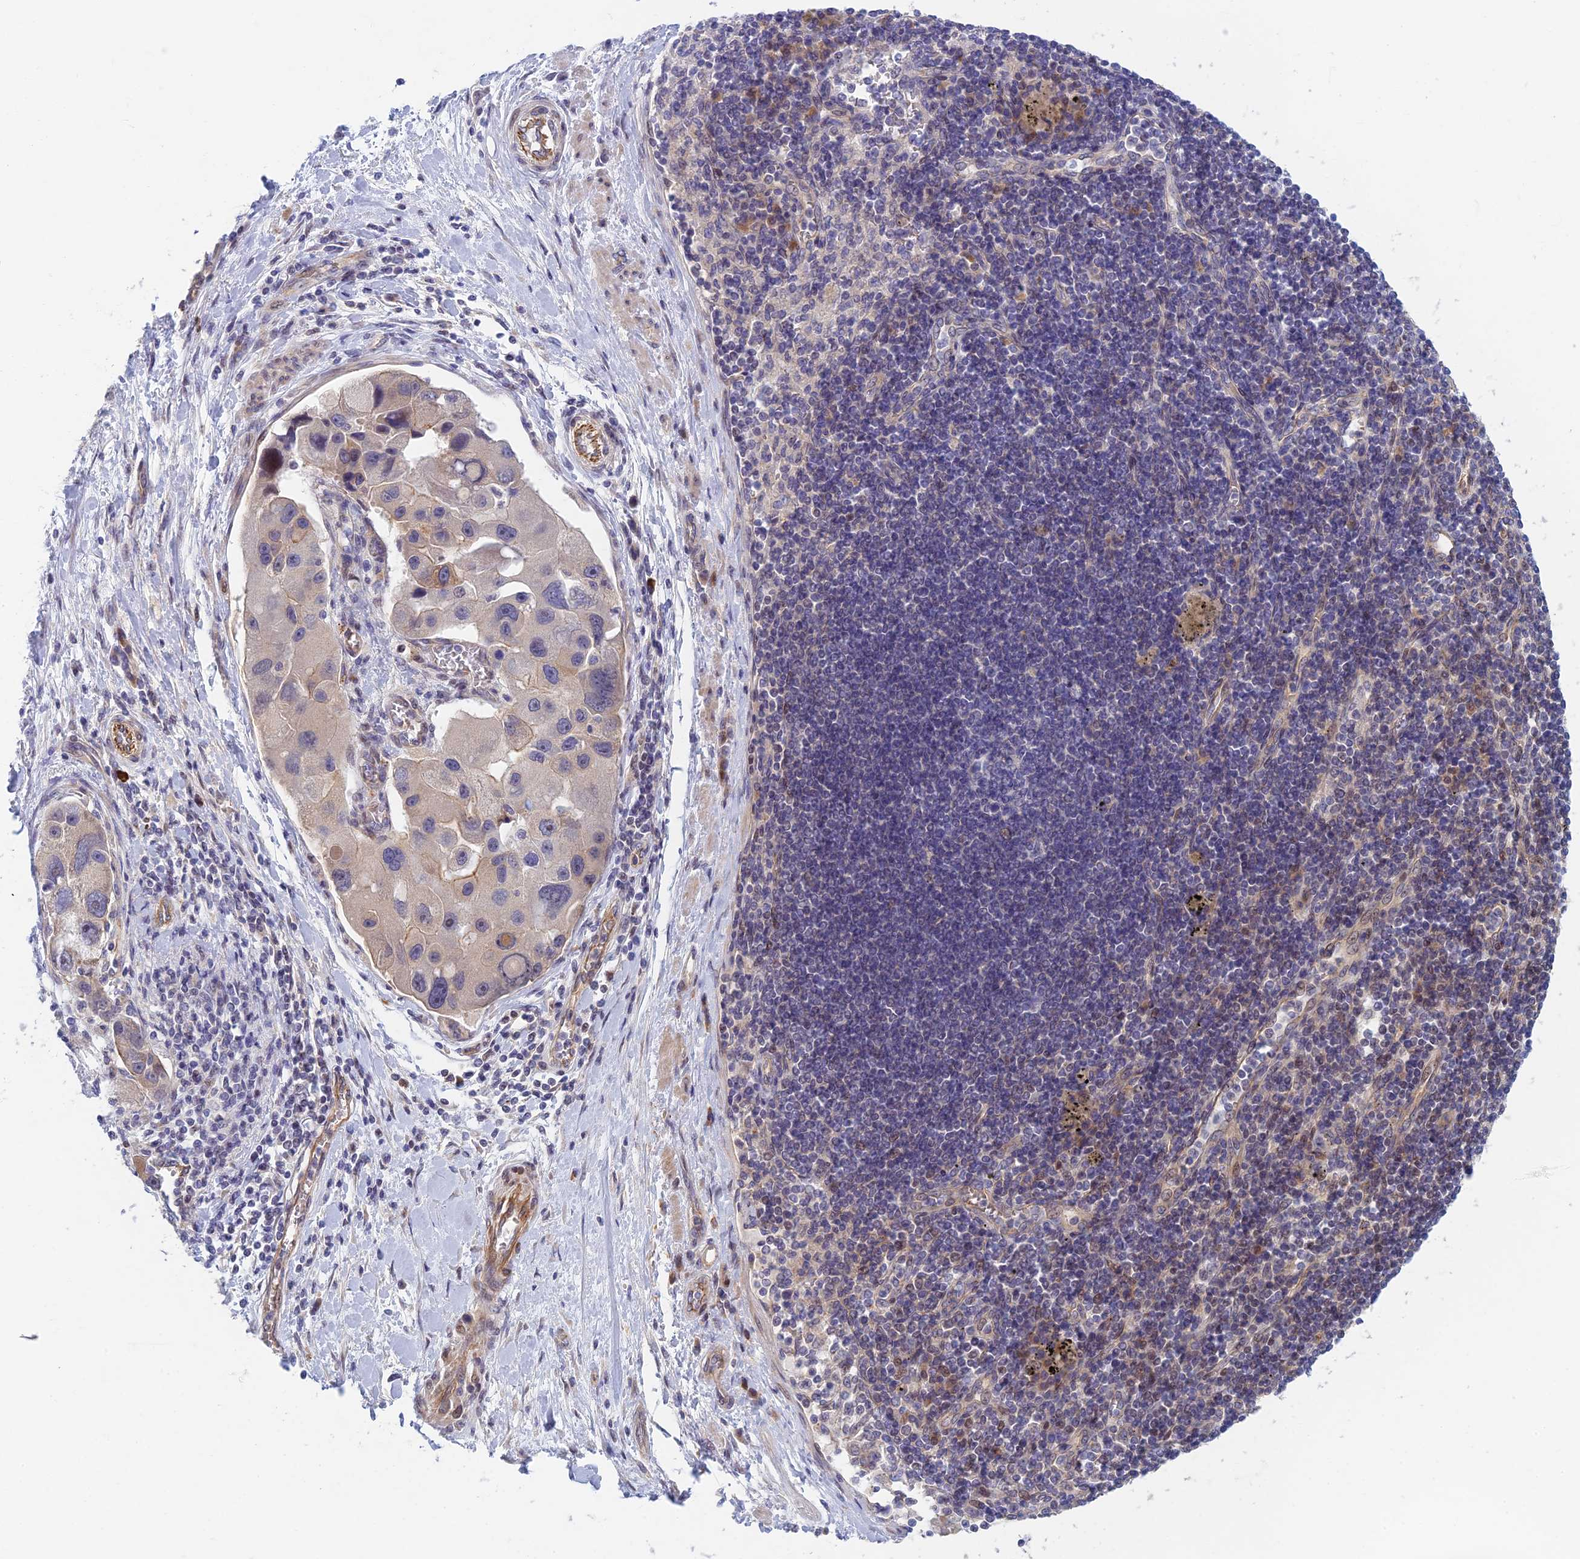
{"staining": {"intensity": "negative", "quantity": "none", "location": "none"}, "tissue": "lung cancer", "cell_type": "Tumor cells", "image_type": "cancer", "snomed": [{"axis": "morphology", "description": "Adenocarcinoma, NOS"}, {"axis": "topography", "description": "Lung"}], "caption": "This is an IHC image of human lung adenocarcinoma. There is no staining in tumor cells.", "gene": "RHBDL2", "patient": {"sex": "female", "age": 54}}